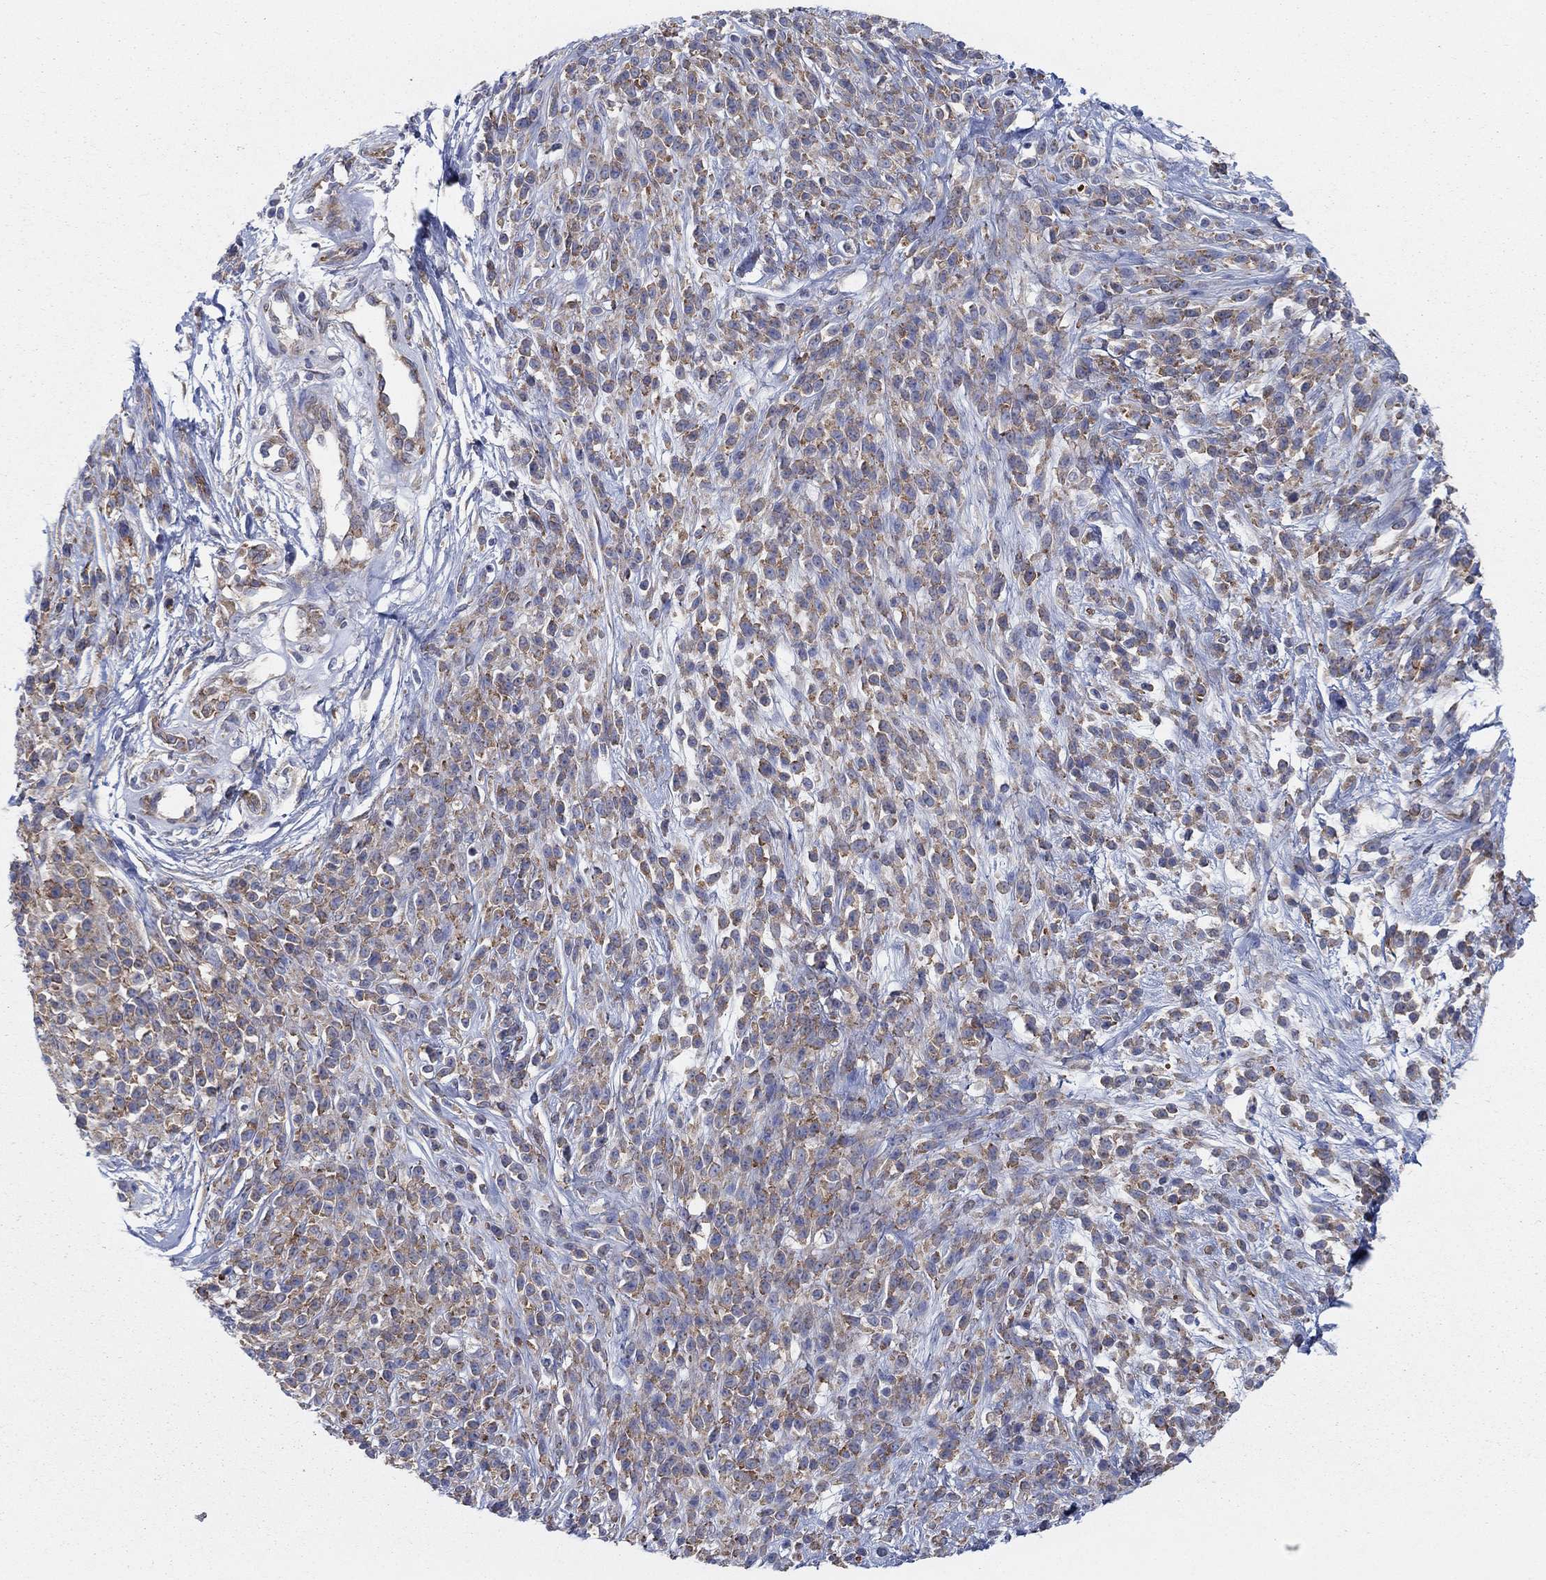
{"staining": {"intensity": "moderate", "quantity": "25%-75%", "location": "cytoplasmic/membranous"}, "tissue": "melanoma", "cell_type": "Tumor cells", "image_type": "cancer", "snomed": [{"axis": "morphology", "description": "Malignant melanoma, NOS"}, {"axis": "topography", "description": "Skin"}, {"axis": "topography", "description": "Skin of trunk"}], "caption": "About 25%-75% of tumor cells in human malignant melanoma display moderate cytoplasmic/membranous protein positivity as visualized by brown immunohistochemical staining.", "gene": "TMEM59", "patient": {"sex": "male", "age": 74}}